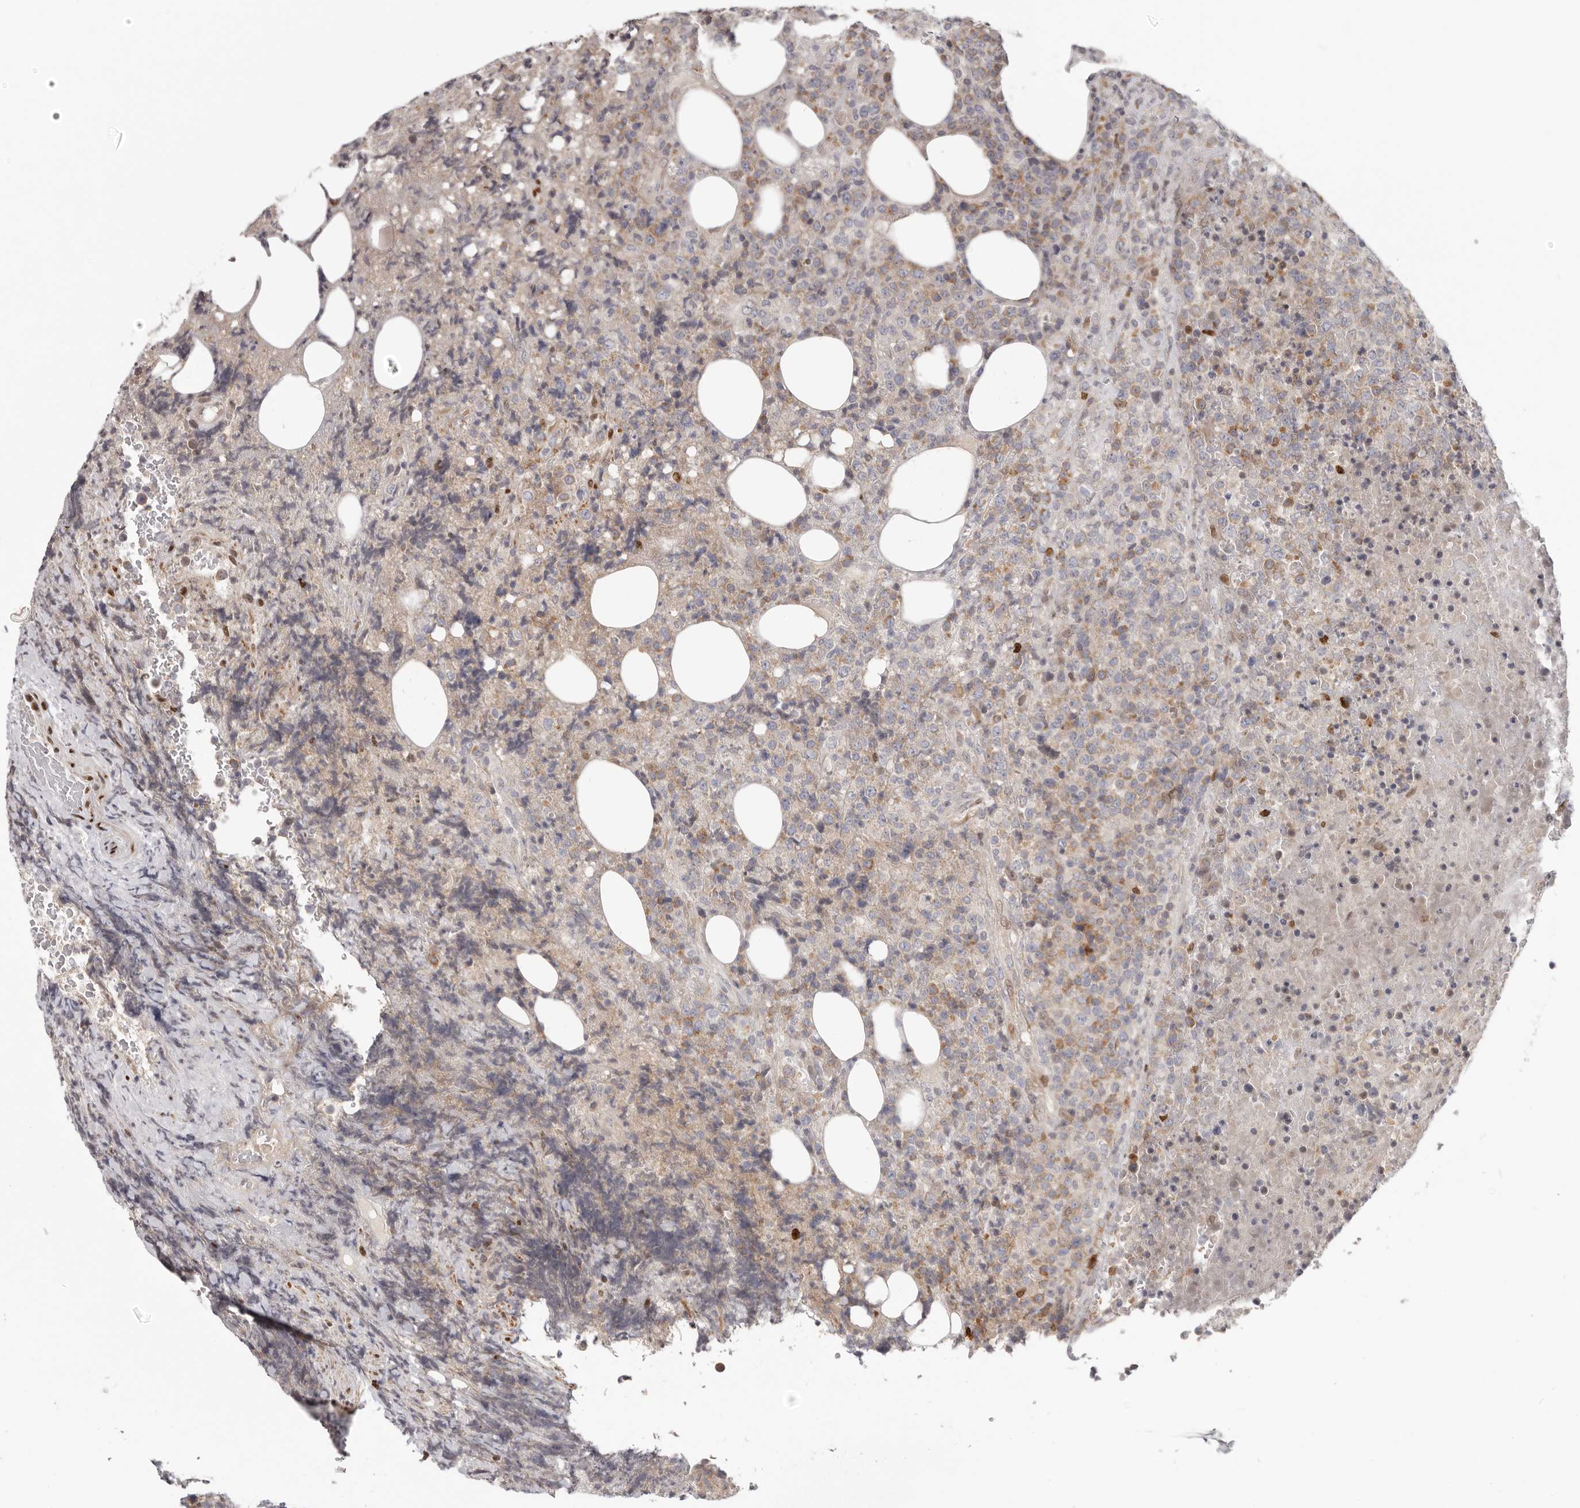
{"staining": {"intensity": "moderate", "quantity": "<25%", "location": "cytoplasmic/membranous"}, "tissue": "lymphoma", "cell_type": "Tumor cells", "image_type": "cancer", "snomed": [{"axis": "morphology", "description": "Malignant lymphoma, non-Hodgkin's type, High grade"}, {"axis": "topography", "description": "Lymph node"}], "caption": "A brown stain labels moderate cytoplasmic/membranous expression of a protein in high-grade malignant lymphoma, non-Hodgkin's type tumor cells.", "gene": "SRP19", "patient": {"sex": "male", "age": 13}}